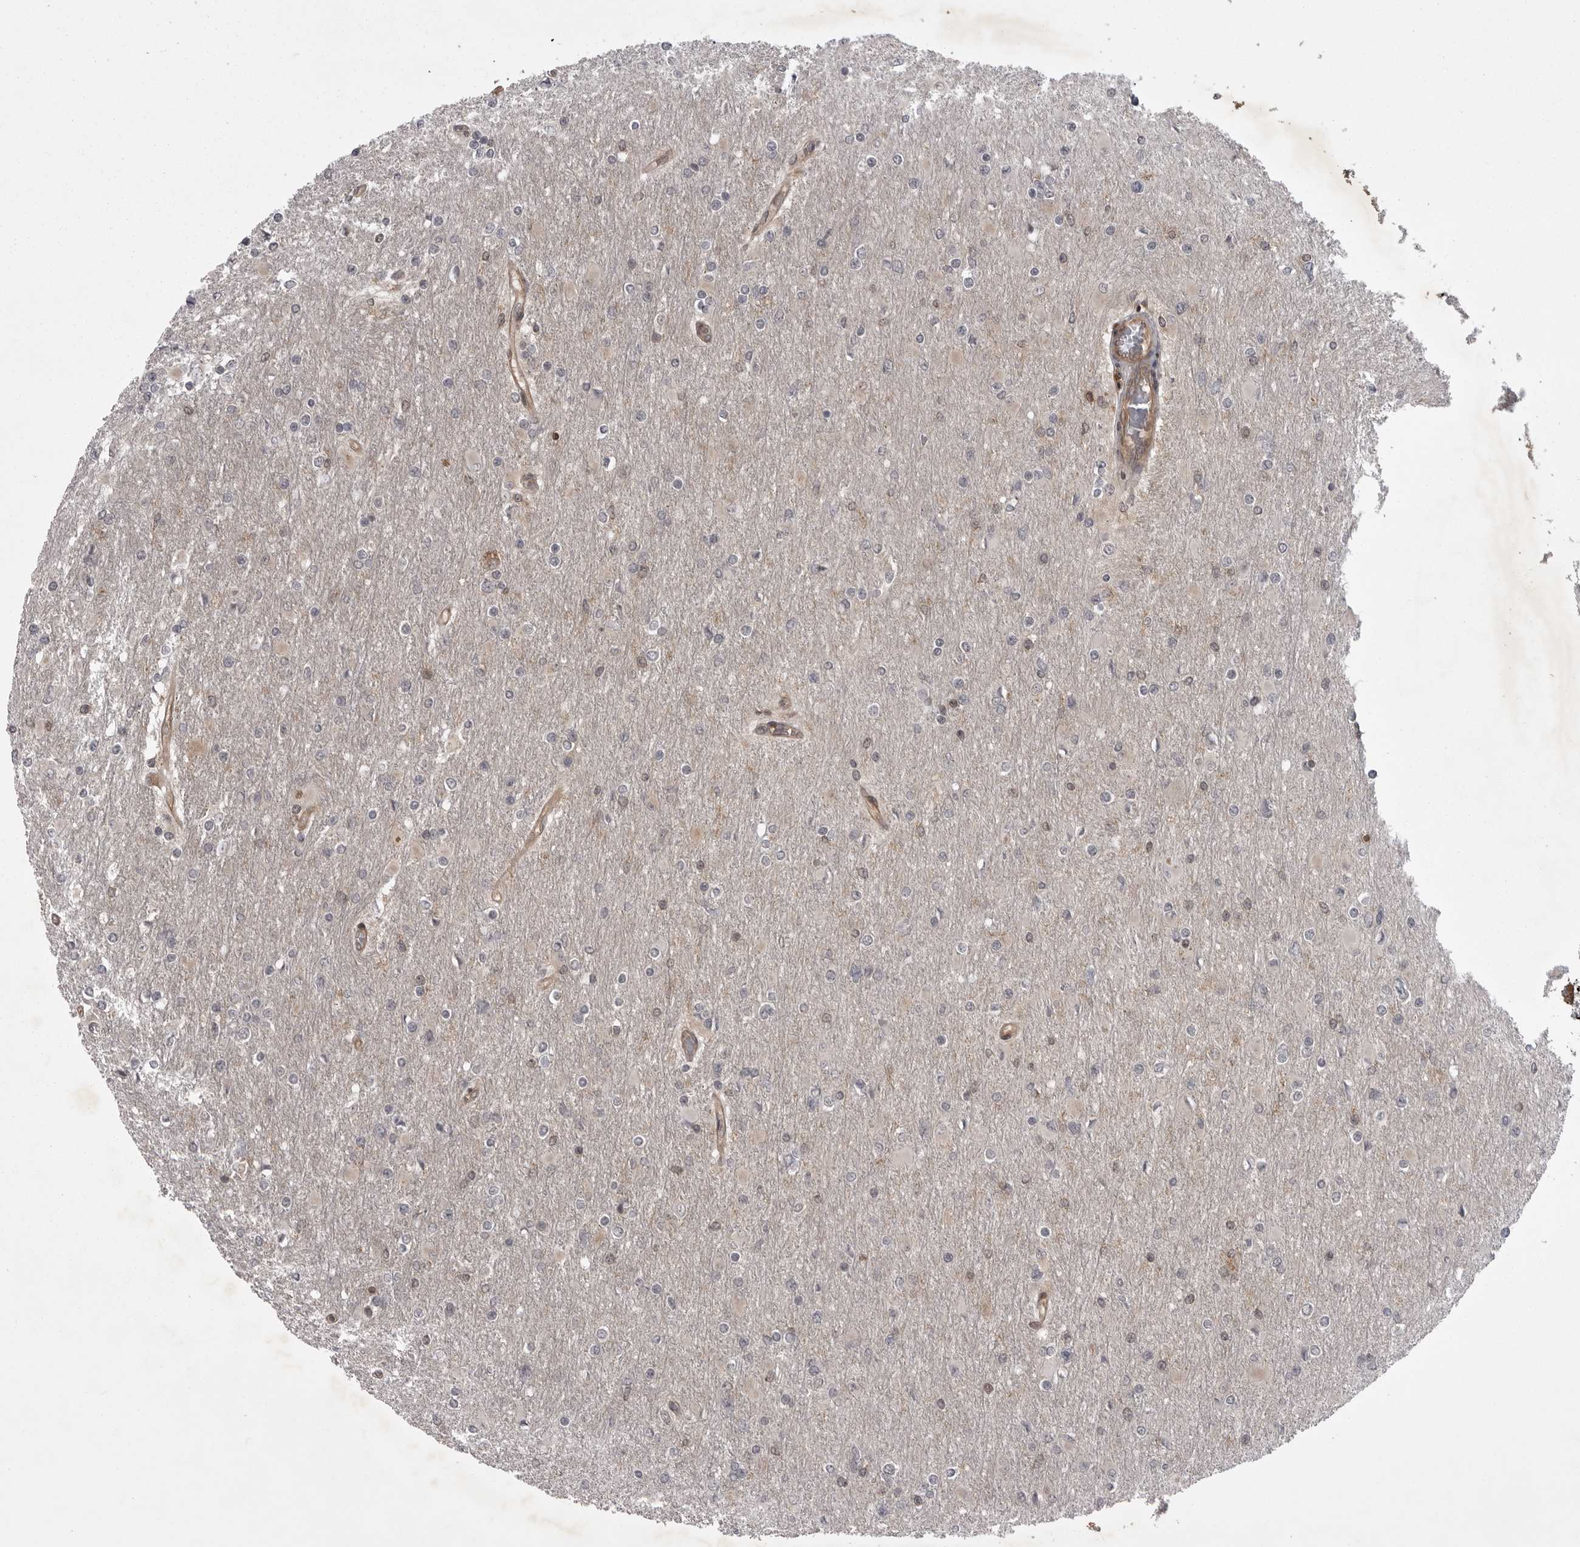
{"staining": {"intensity": "negative", "quantity": "none", "location": "none"}, "tissue": "glioma", "cell_type": "Tumor cells", "image_type": "cancer", "snomed": [{"axis": "morphology", "description": "Glioma, malignant, High grade"}, {"axis": "topography", "description": "Cerebral cortex"}], "caption": "A micrograph of human glioma is negative for staining in tumor cells. (Brightfield microscopy of DAB (3,3'-diaminobenzidine) immunohistochemistry at high magnification).", "gene": "STK24", "patient": {"sex": "female", "age": 36}}